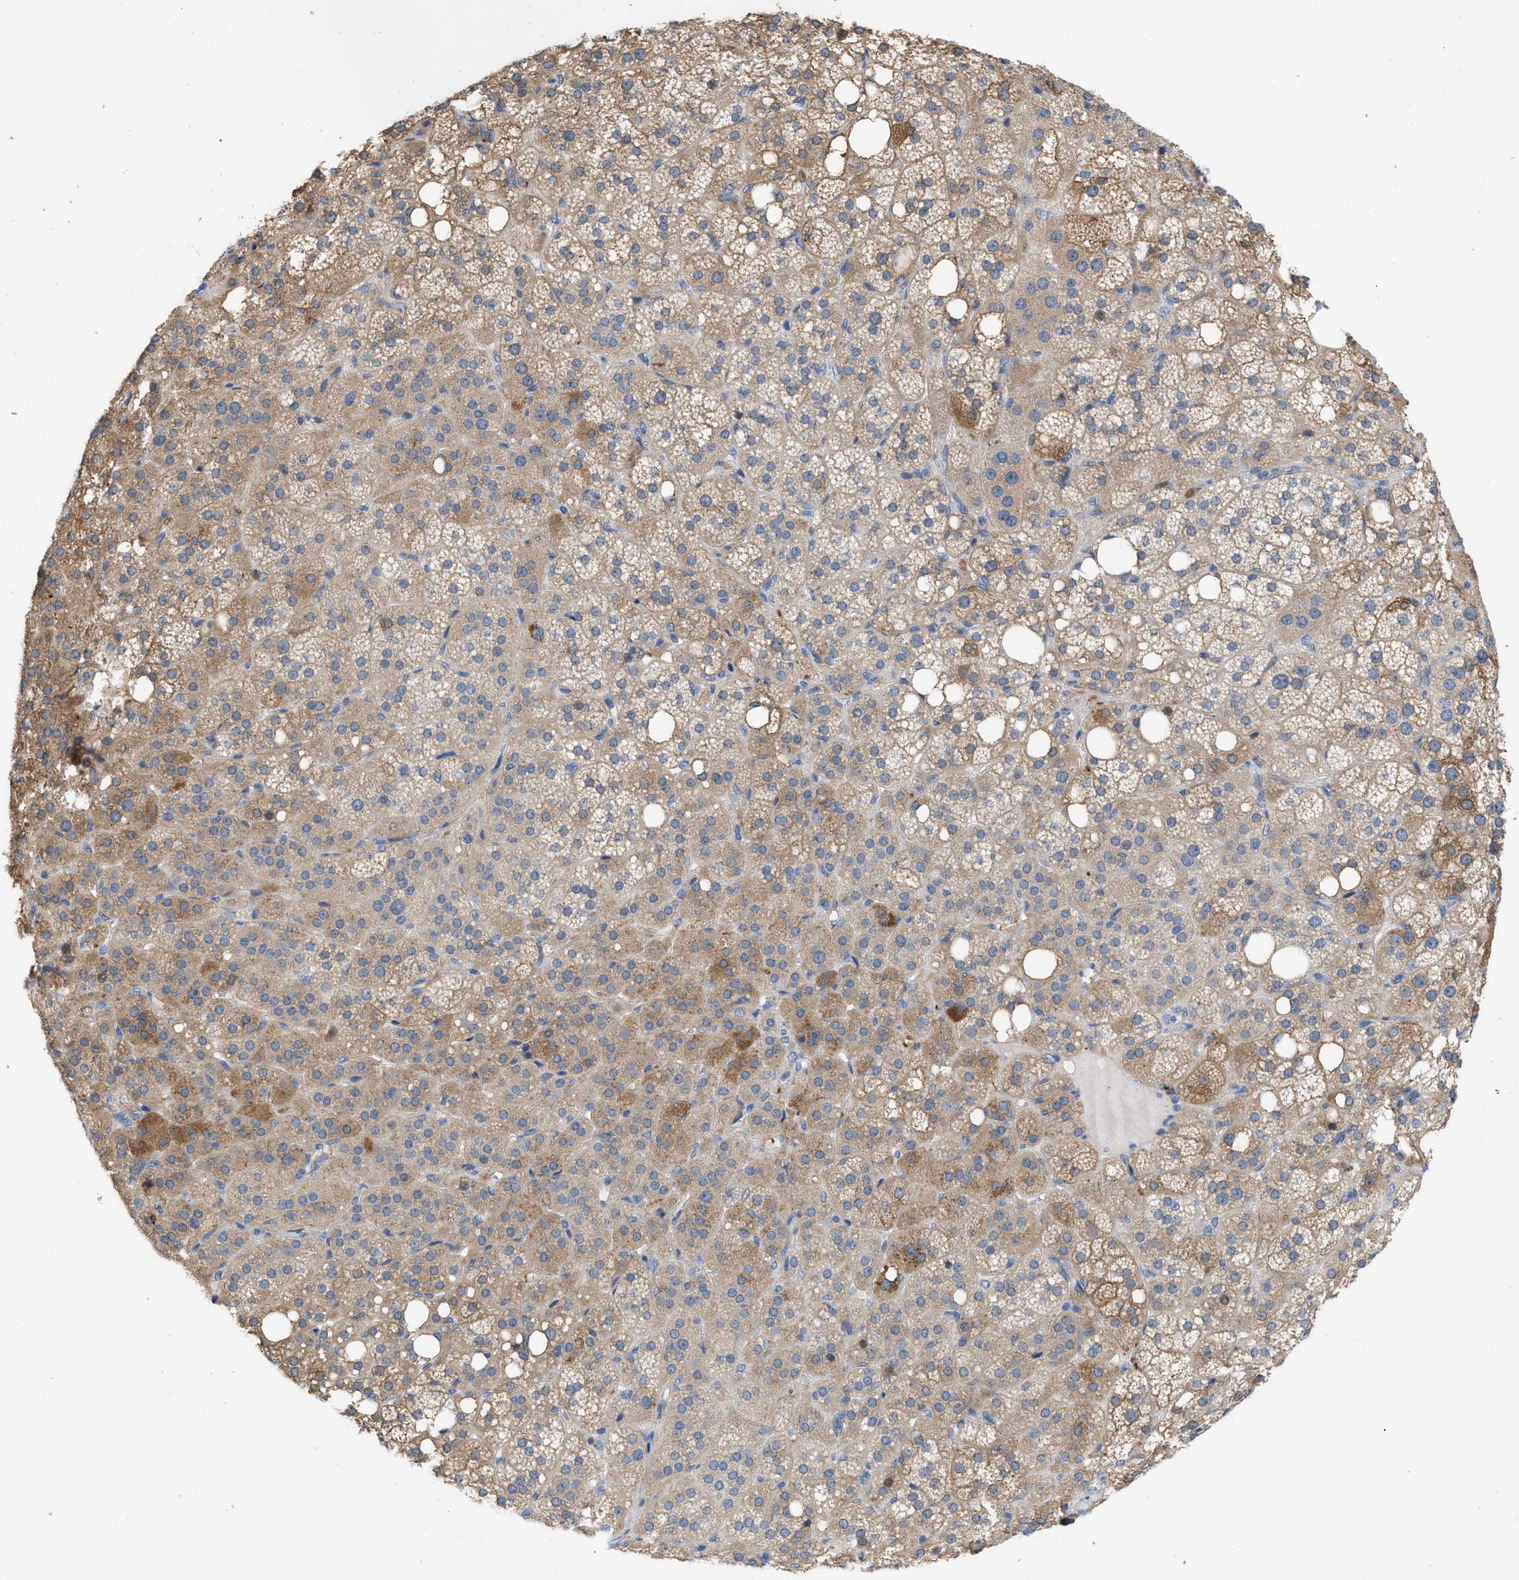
{"staining": {"intensity": "moderate", "quantity": ">75%", "location": "cytoplasmic/membranous,nuclear"}, "tissue": "adrenal gland", "cell_type": "Glandular cells", "image_type": "normal", "snomed": [{"axis": "morphology", "description": "Normal tissue, NOS"}, {"axis": "topography", "description": "Adrenal gland"}], "caption": "A micrograph of human adrenal gland stained for a protein reveals moderate cytoplasmic/membranous,nuclear brown staining in glandular cells. (brown staining indicates protein expression, while blue staining denotes nuclei).", "gene": "PLPPR5", "patient": {"sex": "female", "age": 59}}